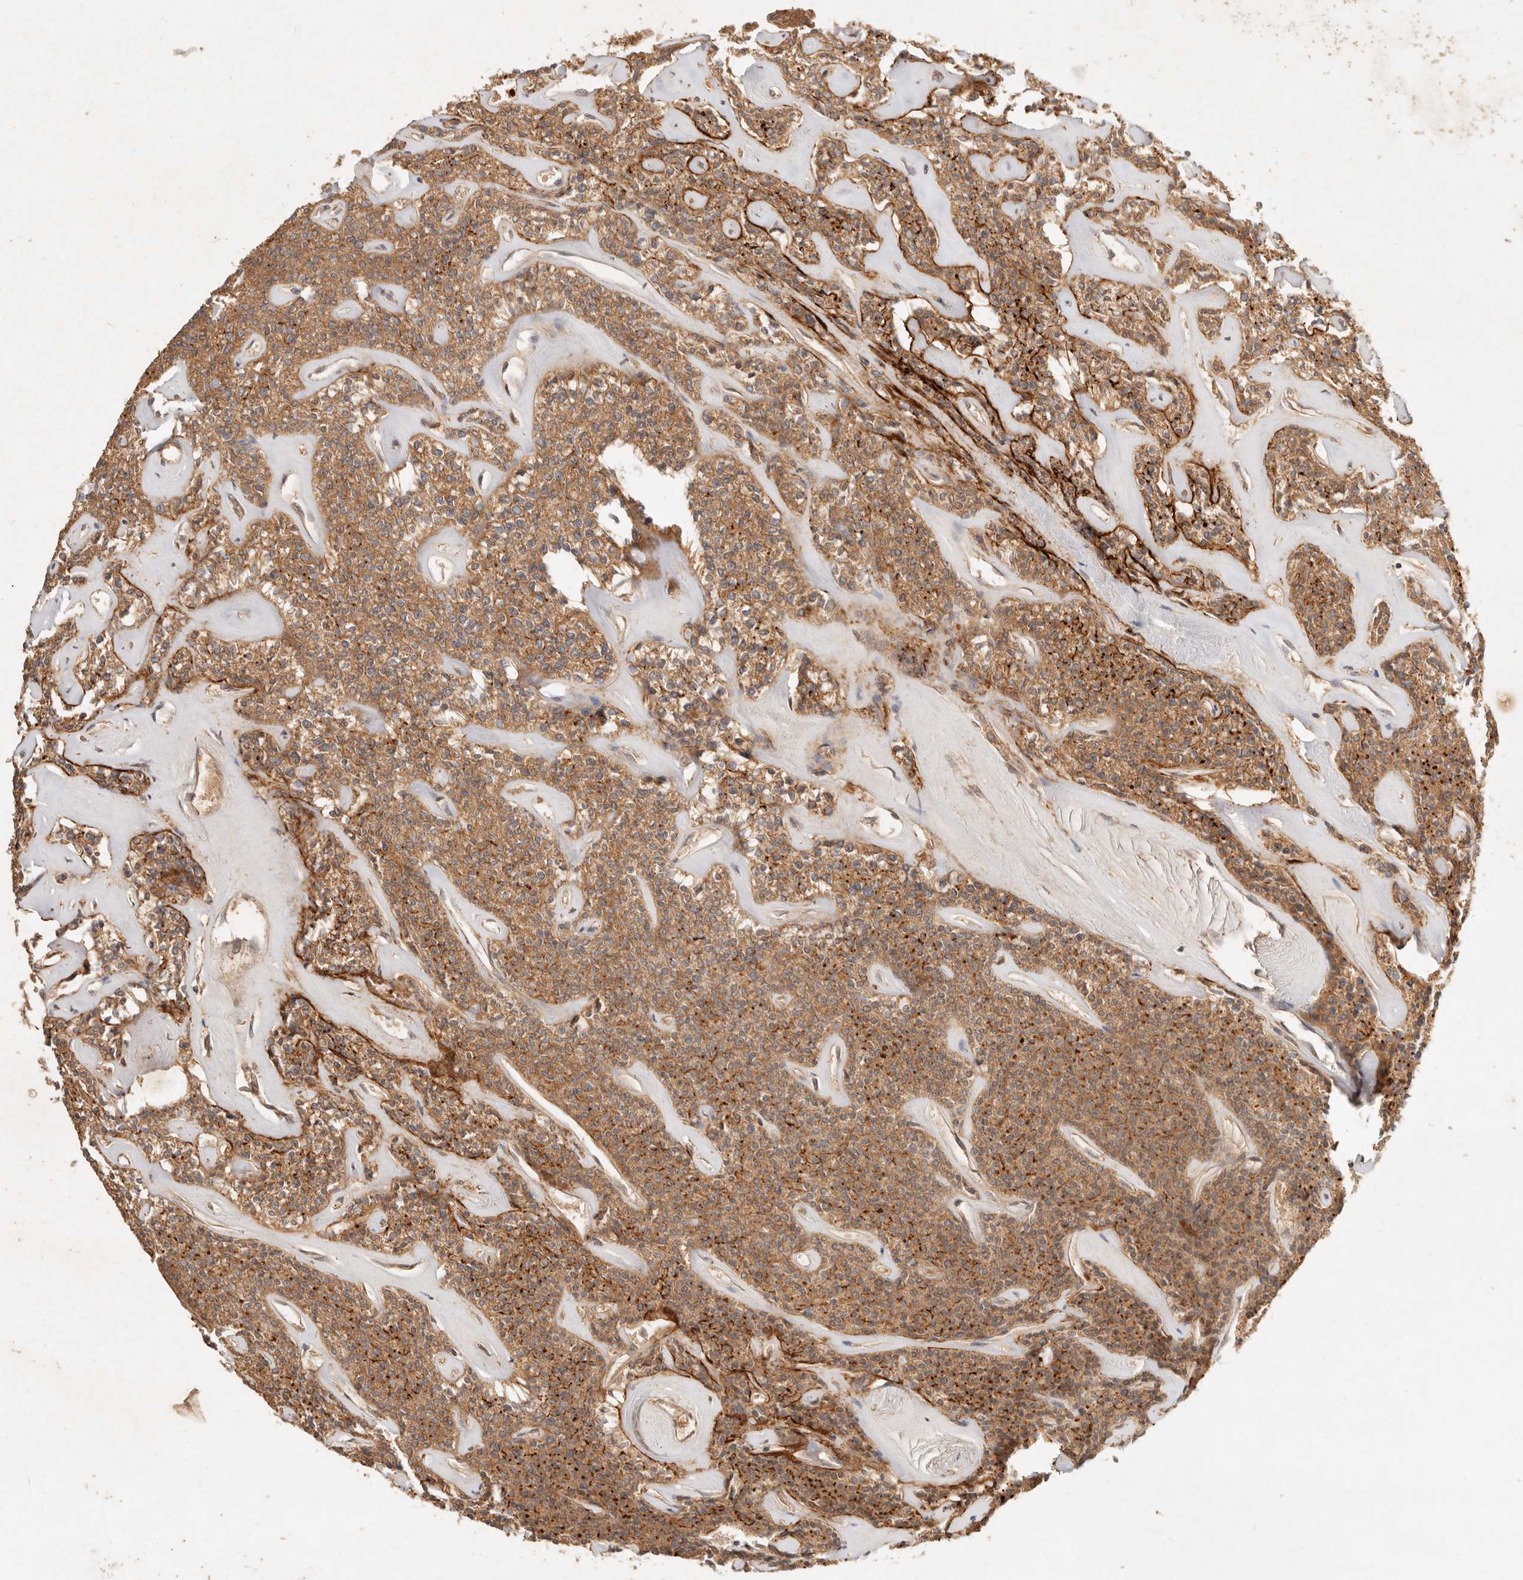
{"staining": {"intensity": "moderate", "quantity": ">75%", "location": "cytoplasmic/membranous"}, "tissue": "parathyroid gland", "cell_type": "Glandular cells", "image_type": "normal", "snomed": [{"axis": "morphology", "description": "Normal tissue, NOS"}, {"axis": "topography", "description": "Parathyroid gland"}], "caption": "Immunohistochemistry (IHC) staining of unremarkable parathyroid gland, which exhibits medium levels of moderate cytoplasmic/membranous staining in about >75% of glandular cells indicating moderate cytoplasmic/membranous protein positivity. The staining was performed using DAB (brown) for protein detection and nuclei were counterstained in hematoxylin (blue).", "gene": "FREM2", "patient": {"sex": "male", "age": 46}}